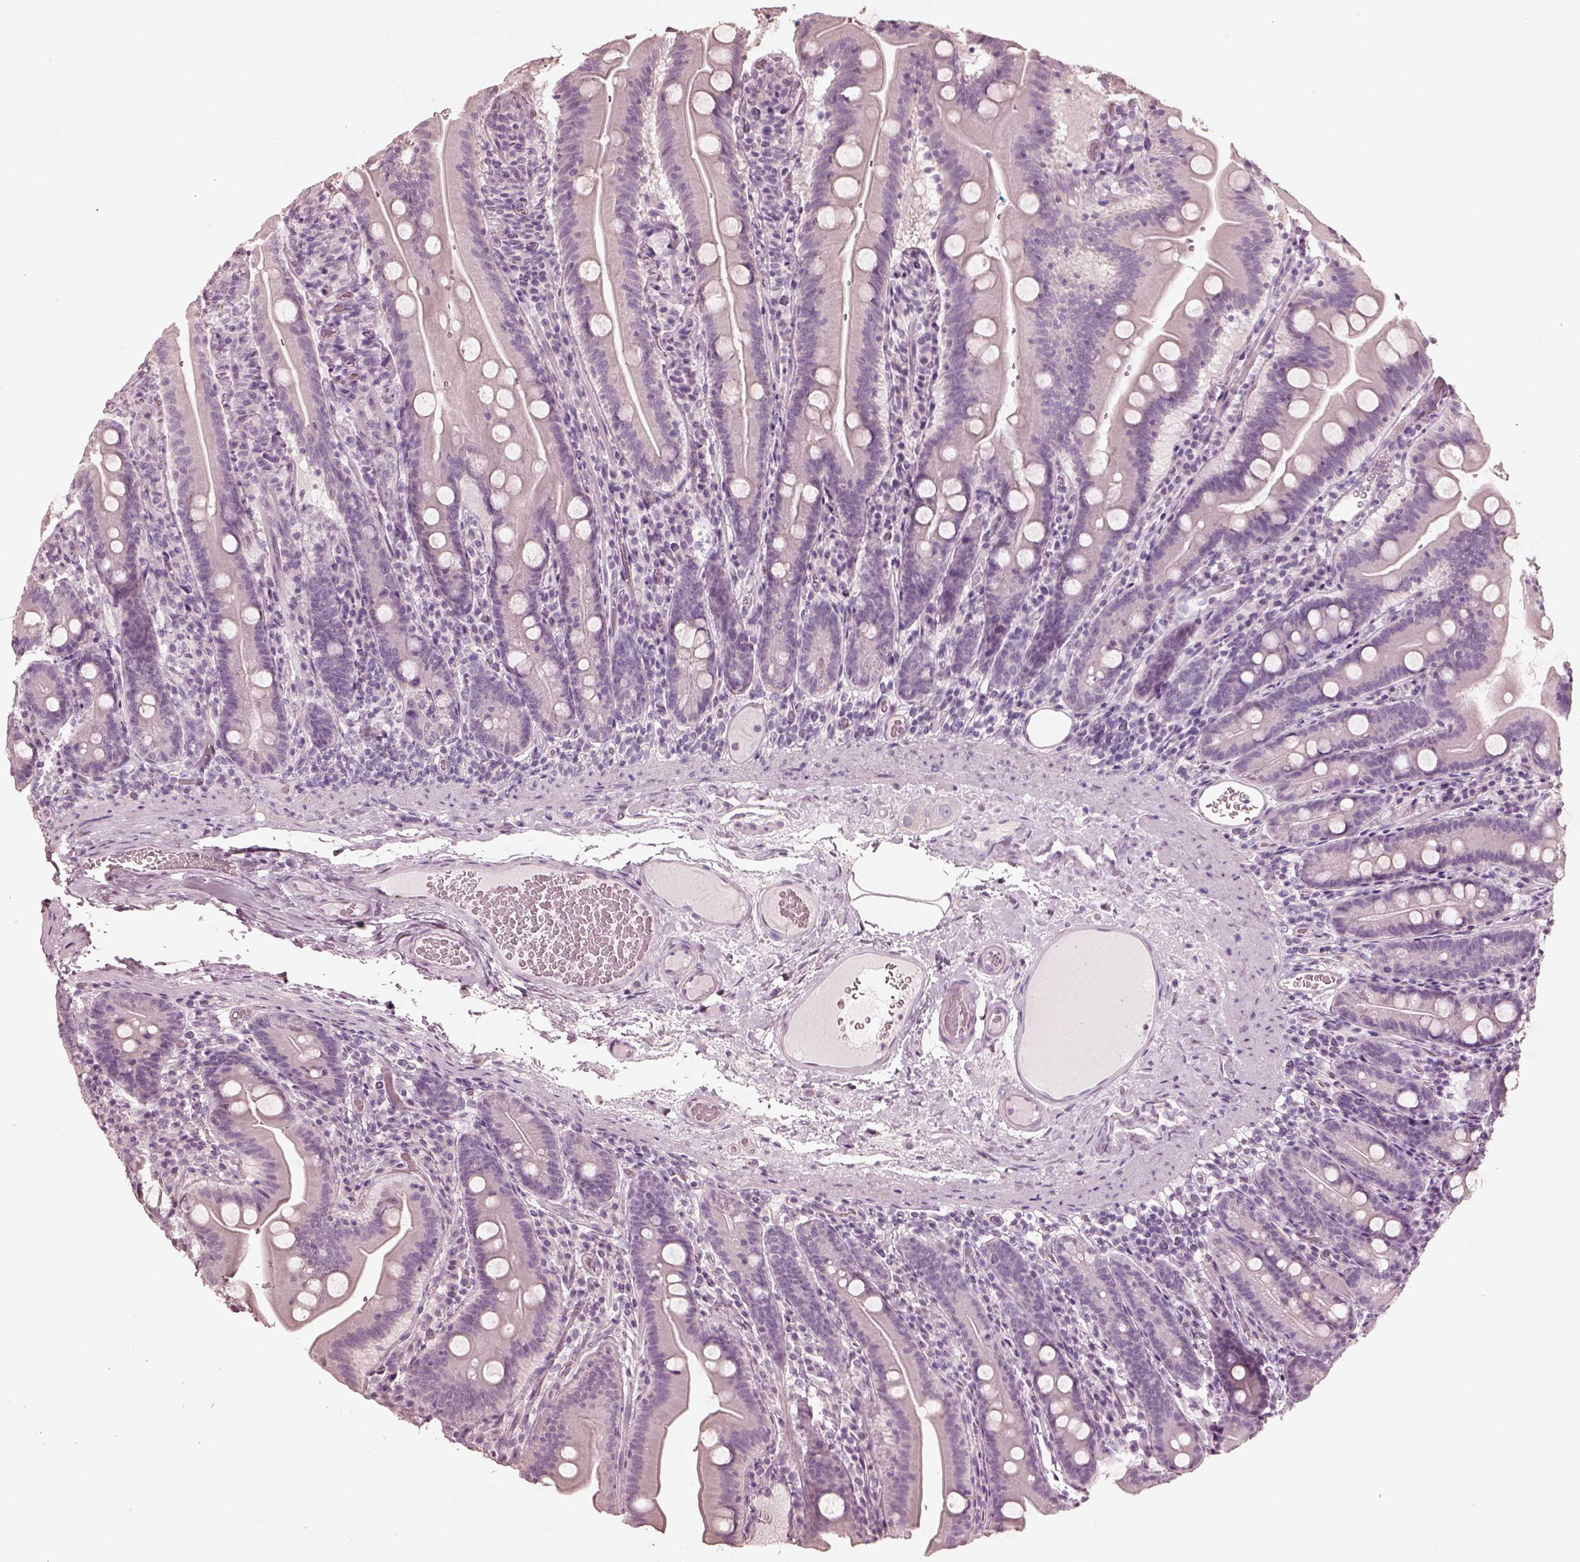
{"staining": {"intensity": "negative", "quantity": "none", "location": "none"}, "tissue": "small intestine", "cell_type": "Glandular cells", "image_type": "normal", "snomed": [{"axis": "morphology", "description": "Normal tissue, NOS"}, {"axis": "topography", "description": "Small intestine"}], "caption": "High magnification brightfield microscopy of normal small intestine stained with DAB (3,3'-diaminobenzidine) (brown) and counterstained with hematoxylin (blue): glandular cells show no significant staining. Brightfield microscopy of IHC stained with DAB (brown) and hematoxylin (blue), captured at high magnification.", "gene": "ZP4", "patient": {"sex": "male", "age": 37}}